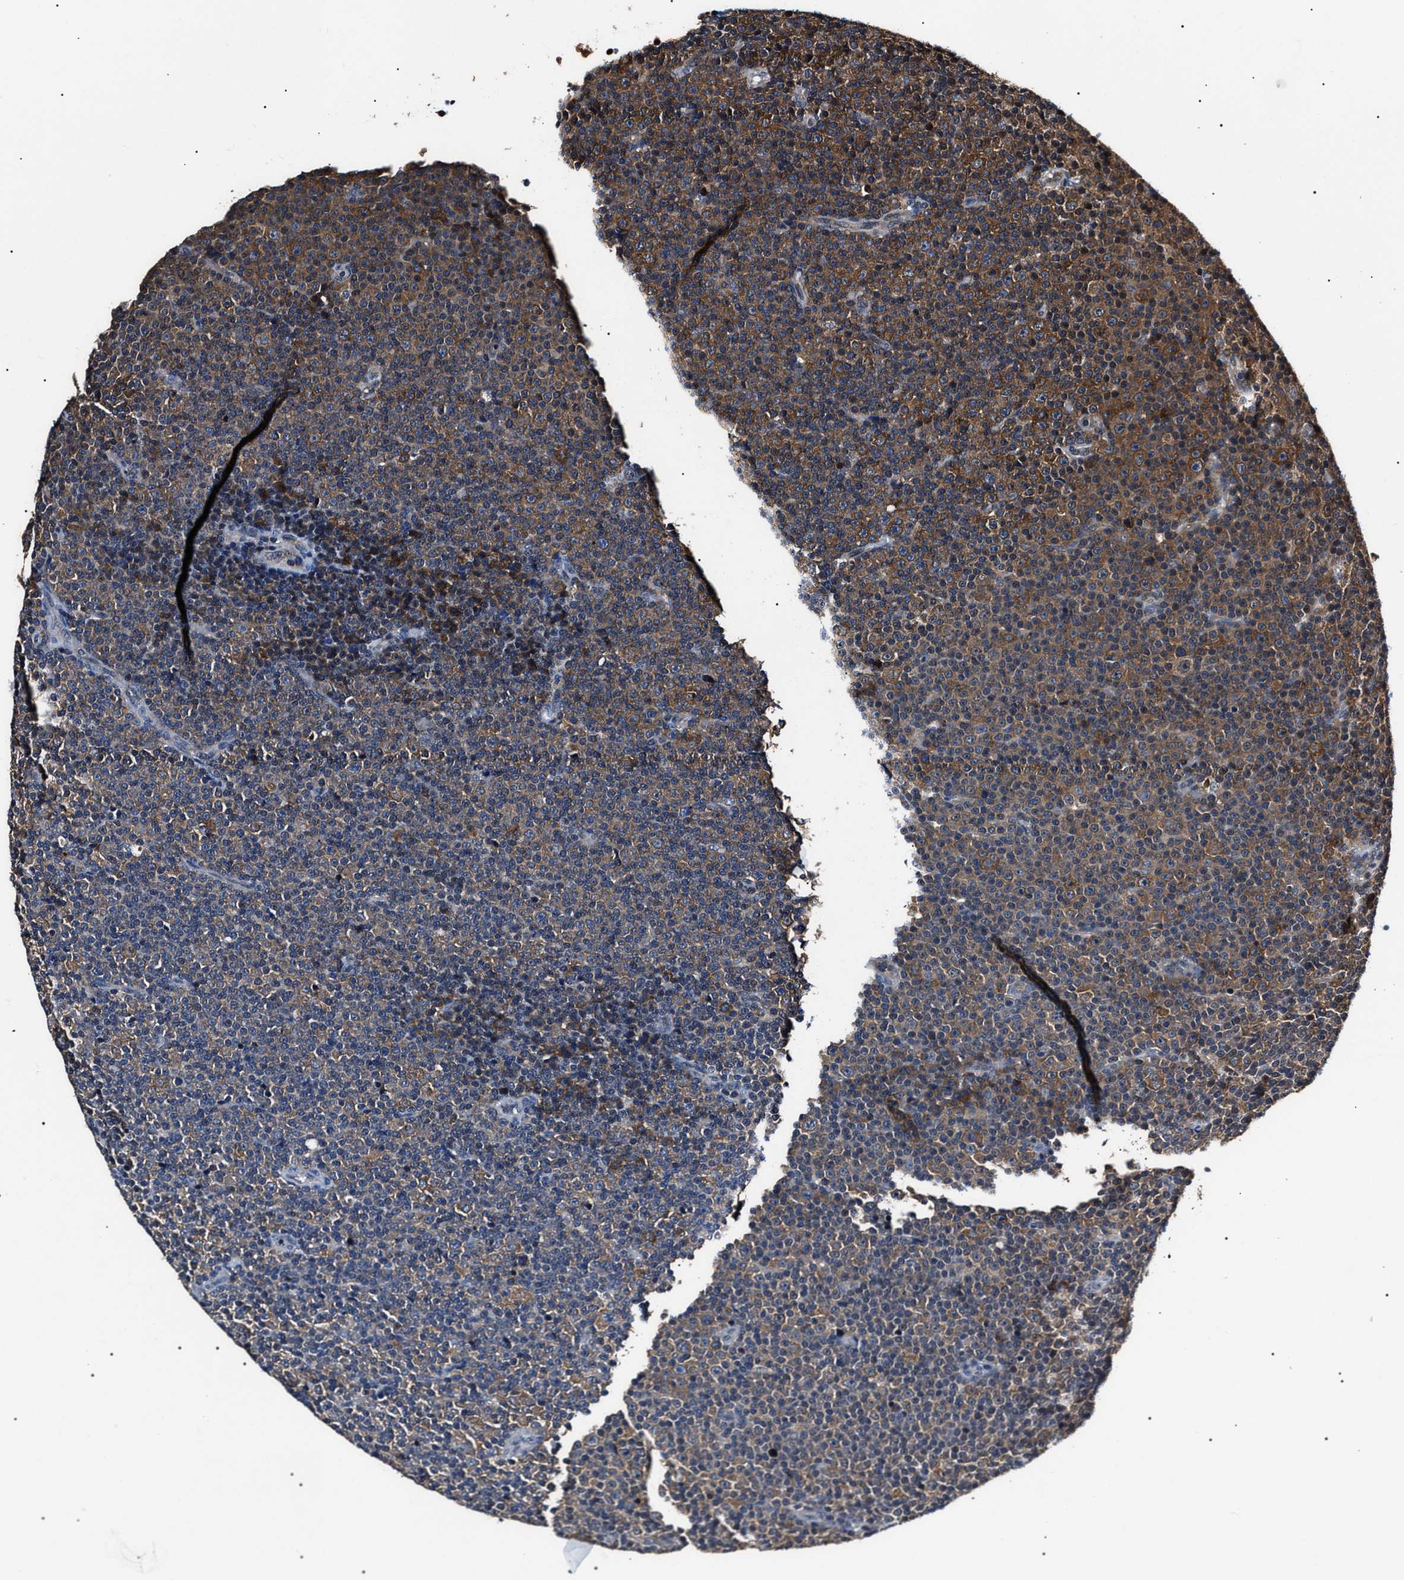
{"staining": {"intensity": "moderate", "quantity": ">75%", "location": "cytoplasmic/membranous"}, "tissue": "lymphoma", "cell_type": "Tumor cells", "image_type": "cancer", "snomed": [{"axis": "morphology", "description": "Malignant lymphoma, non-Hodgkin's type, Low grade"}, {"axis": "topography", "description": "Lymph node"}], "caption": "Immunohistochemical staining of lymphoma shows medium levels of moderate cytoplasmic/membranous protein expression in about >75% of tumor cells.", "gene": "CCT8", "patient": {"sex": "female", "age": 67}}